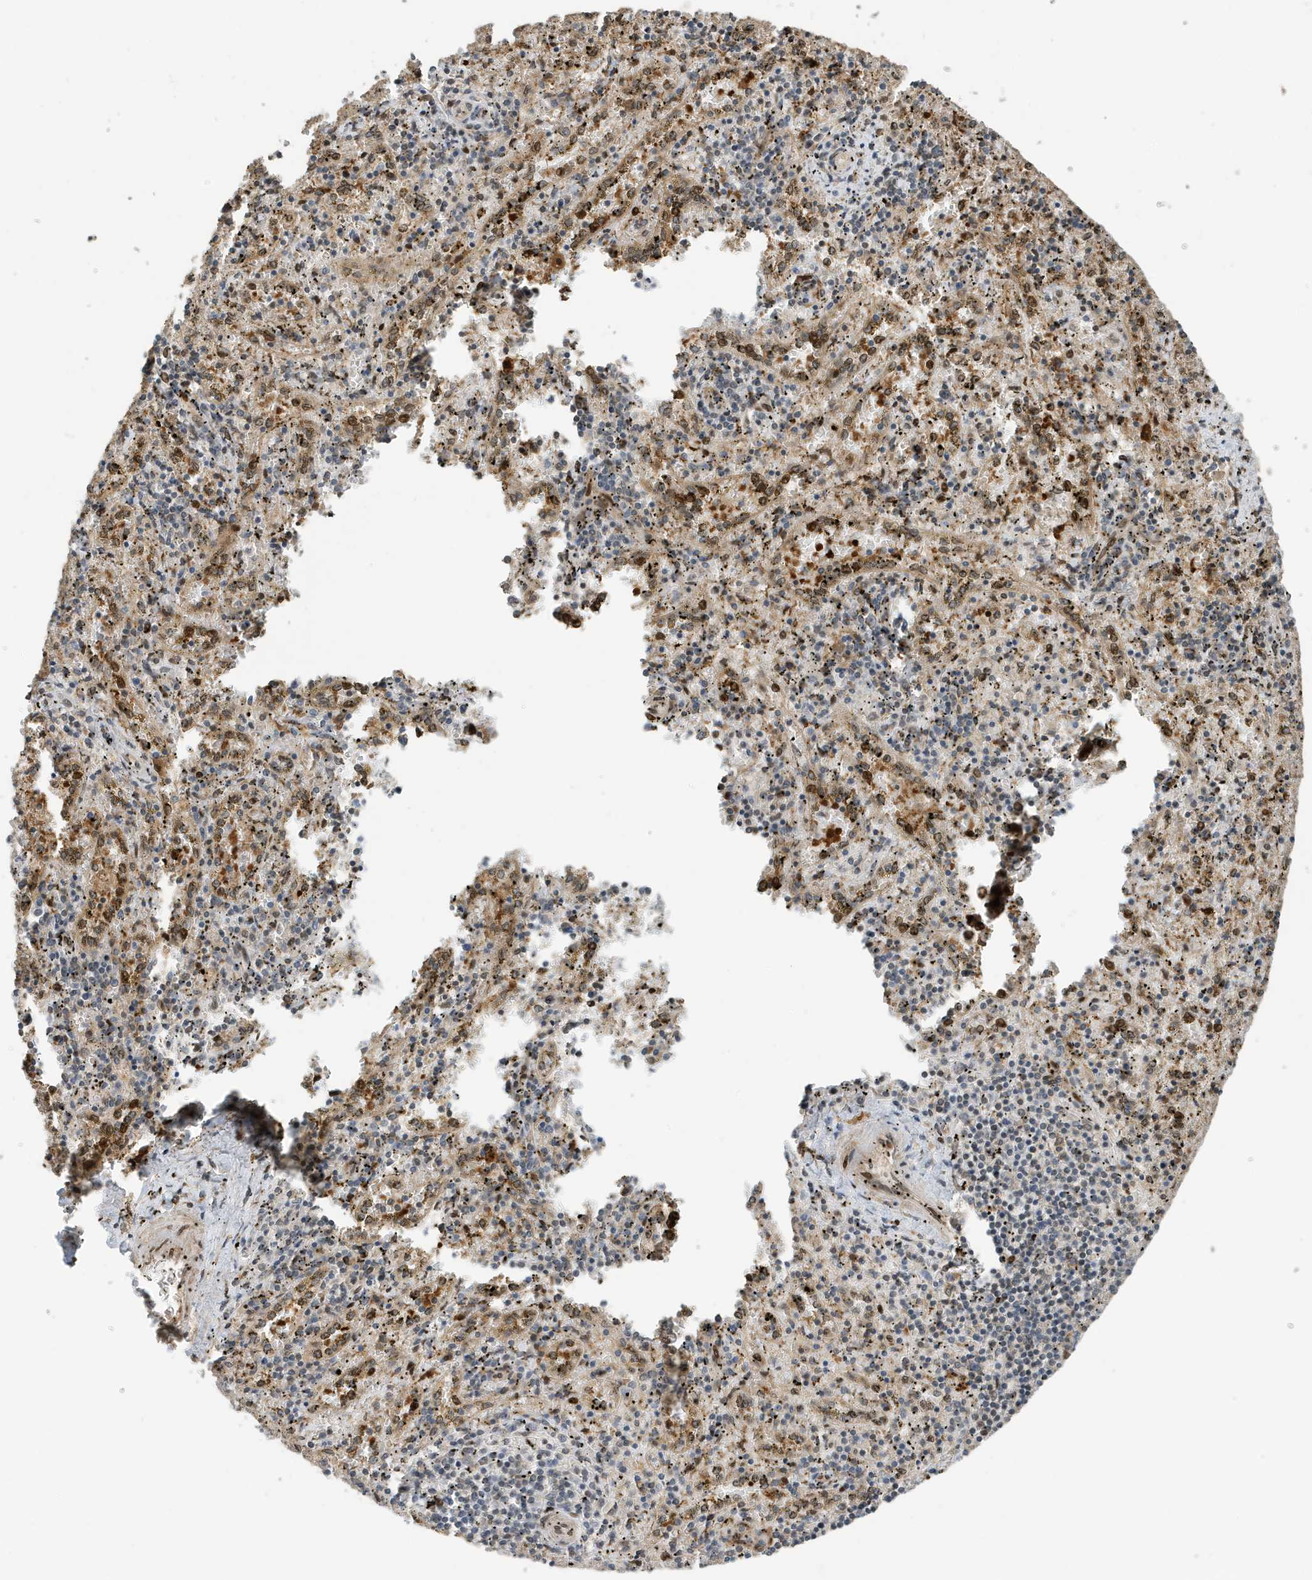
{"staining": {"intensity": "moderate", "quantity": "<25%", "location": "nuclear"}, "tissue": "spleen", "cell_type": "Cells in red pulp", "image_type": "normal", "snomed": [{"axis": "morphology", "description": "Normal tissue, NOS"}, {"axis": "topography", "description": "Spleen"}], "caption": "There is low levels of moderate nuclear positivity in cells in red pulp of normal spleen, as demonstrated by immunohistochemical staining (brown color).", "gene": "DUSP18", "patient": {"sex": "male", "age": 11}}